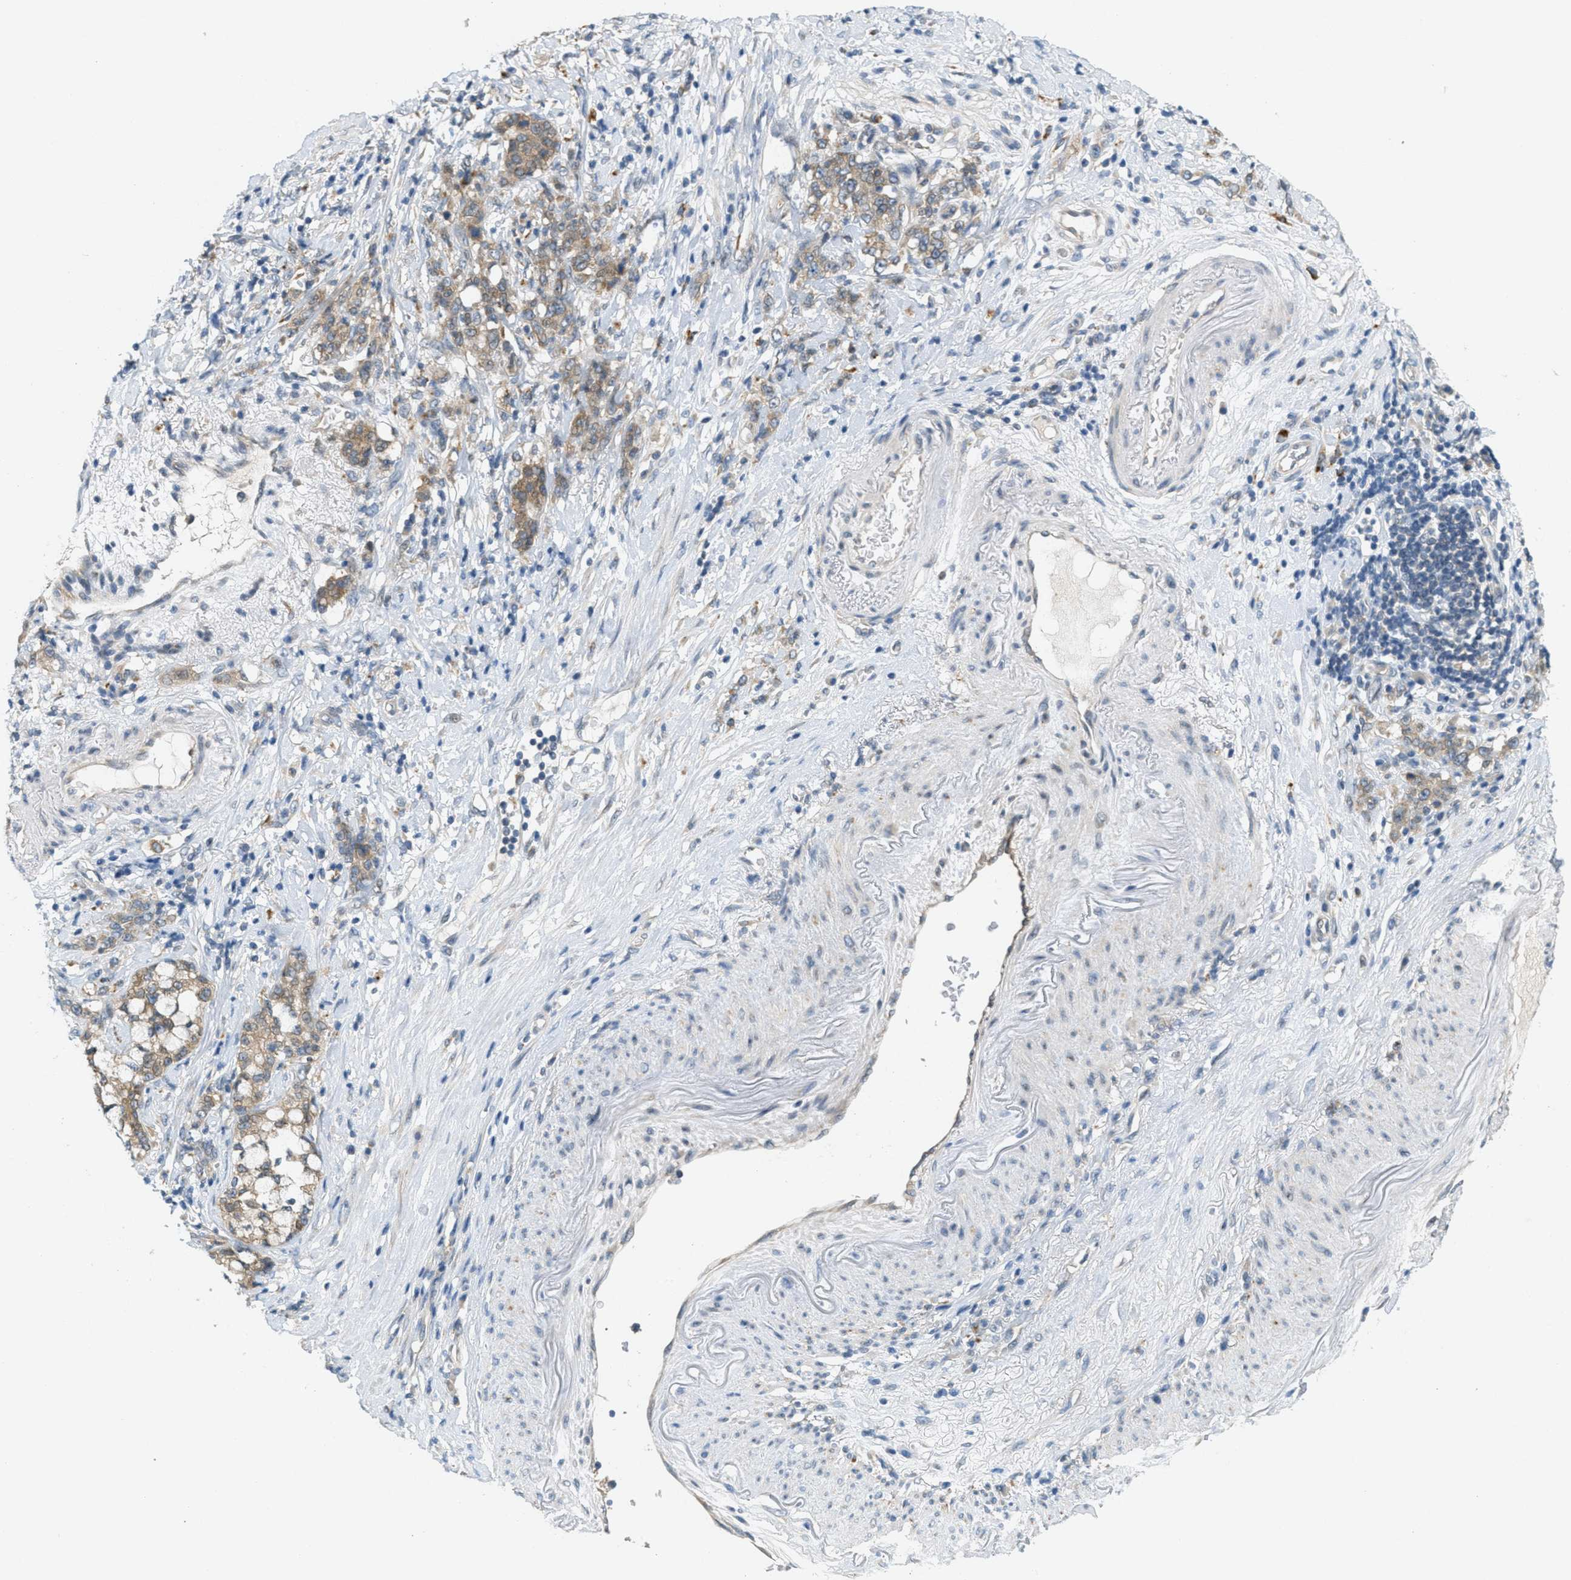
{"staining": {"intensity": "weak", "quantity": "25%-75%", "location": "cytoplasmic/membranous"}, "tissue": "stomach cancer", "cell_type": "Tumor cells", "image_type": "cancer", "snomed": [{"axis": "morphology", "description": "Adenocarcinoma, NOS"}, {"axis": "topography", "description": "Stomach, lower"}], "caption": "Immunohistochemical staining of human stomach cancer (adenocarcinoma) shows low levels of weak cytoplasmic/membranous staining in about 25%-75% of tumor cells.", "gene": "SIGMAR1", "patient": {"sex": "male", "age": 88}}